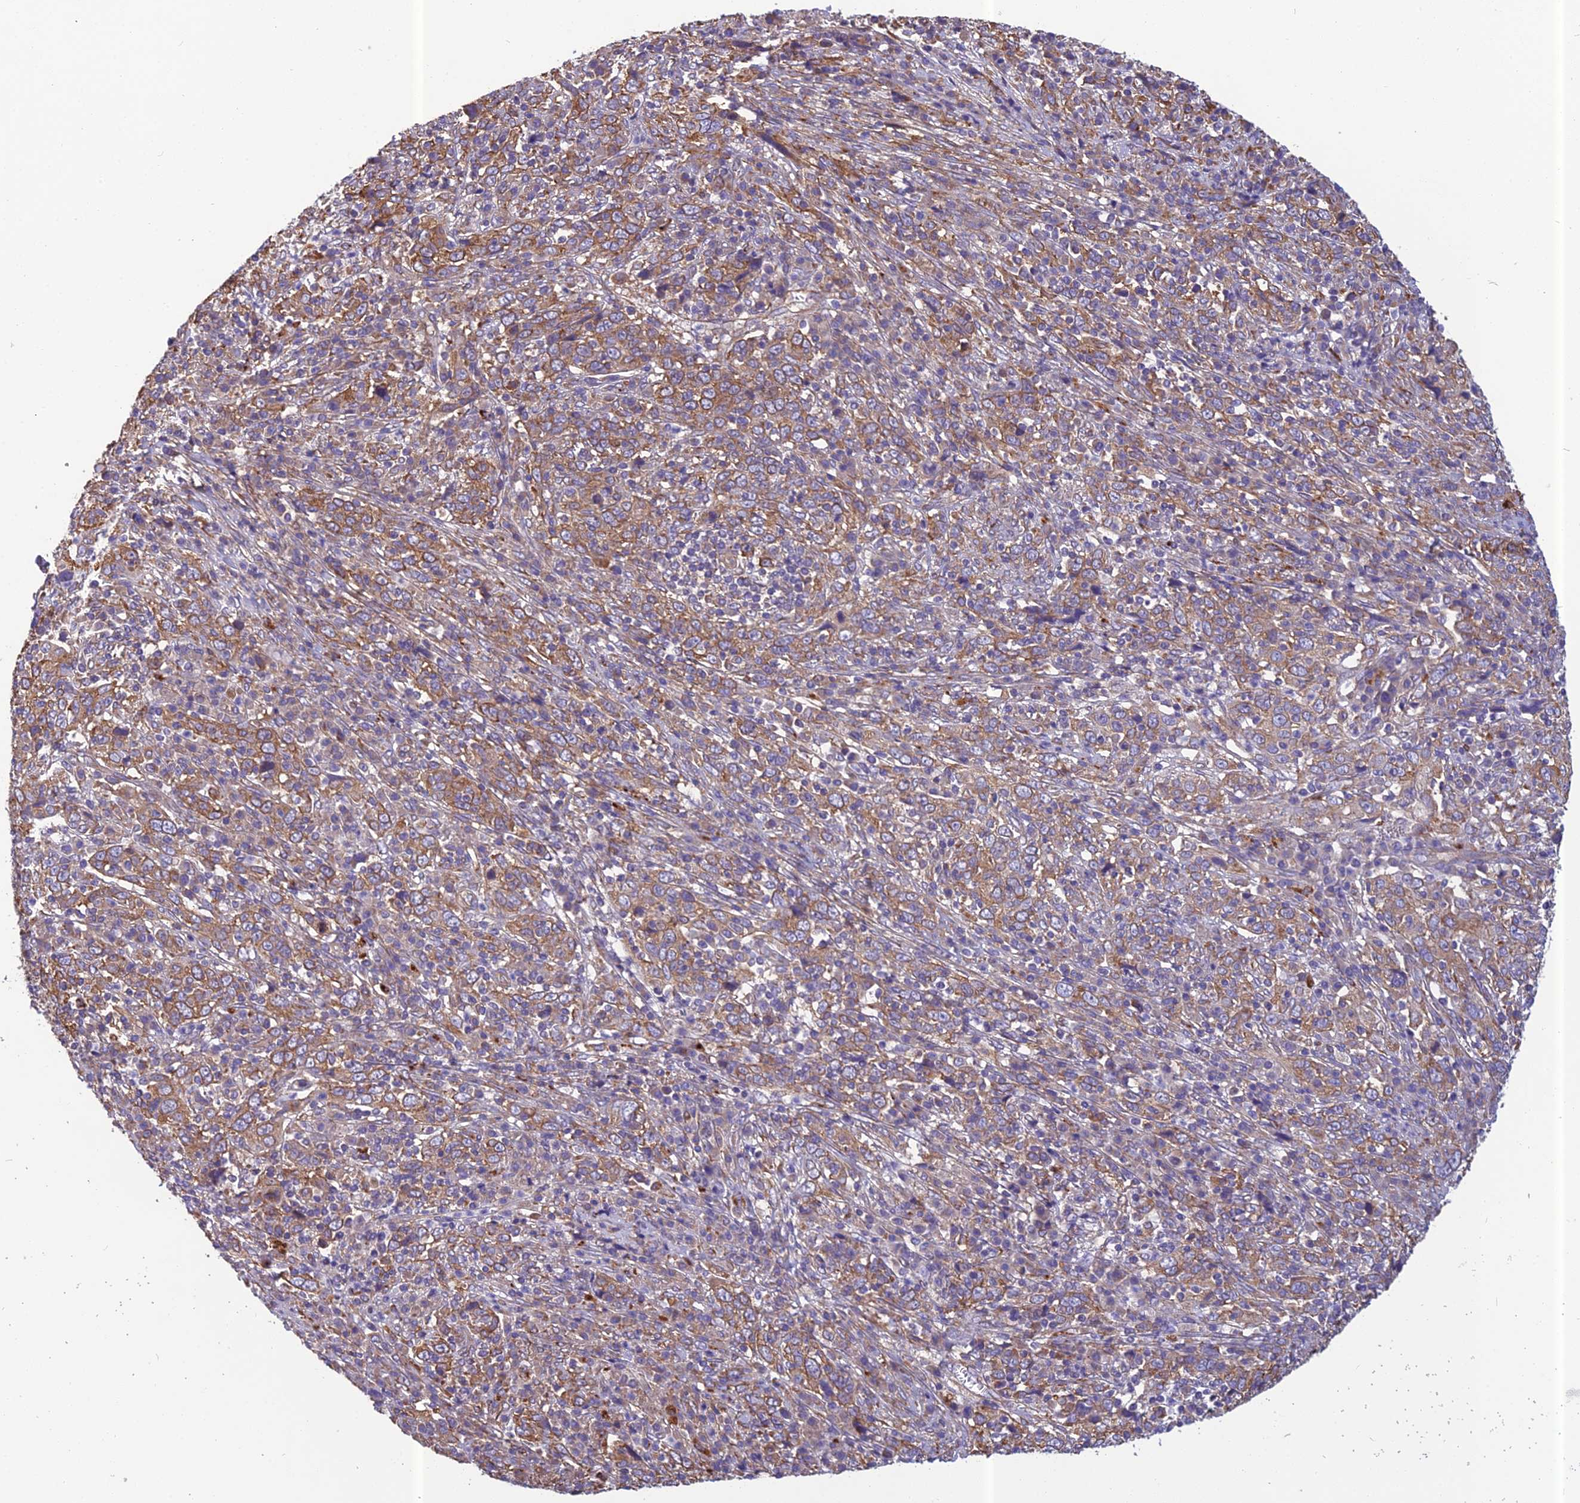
{"staining": {"intensity": "moderate", "quantity": ">75%", "location": "cytoplasmic/membranous"}, "tissue": "cervical cancer", "cell_type": "Tumor cells", "image_type": "cancer", "snomed": [{"axis": "morphology", "description": "Squamous cell carcinoma, NOS"}, {"axis": "topography", "description": "Cervix"}], "caption": "This photomicrograph reveals immunohistochemistry staining of human squamous cell carcinoma (cervical), with medium moderate cytoplasmic/membranous positivity in approximately >75% of tumor cells.", "gene": "SPDL1", "patient": {"sex": "female", "age": 46}}